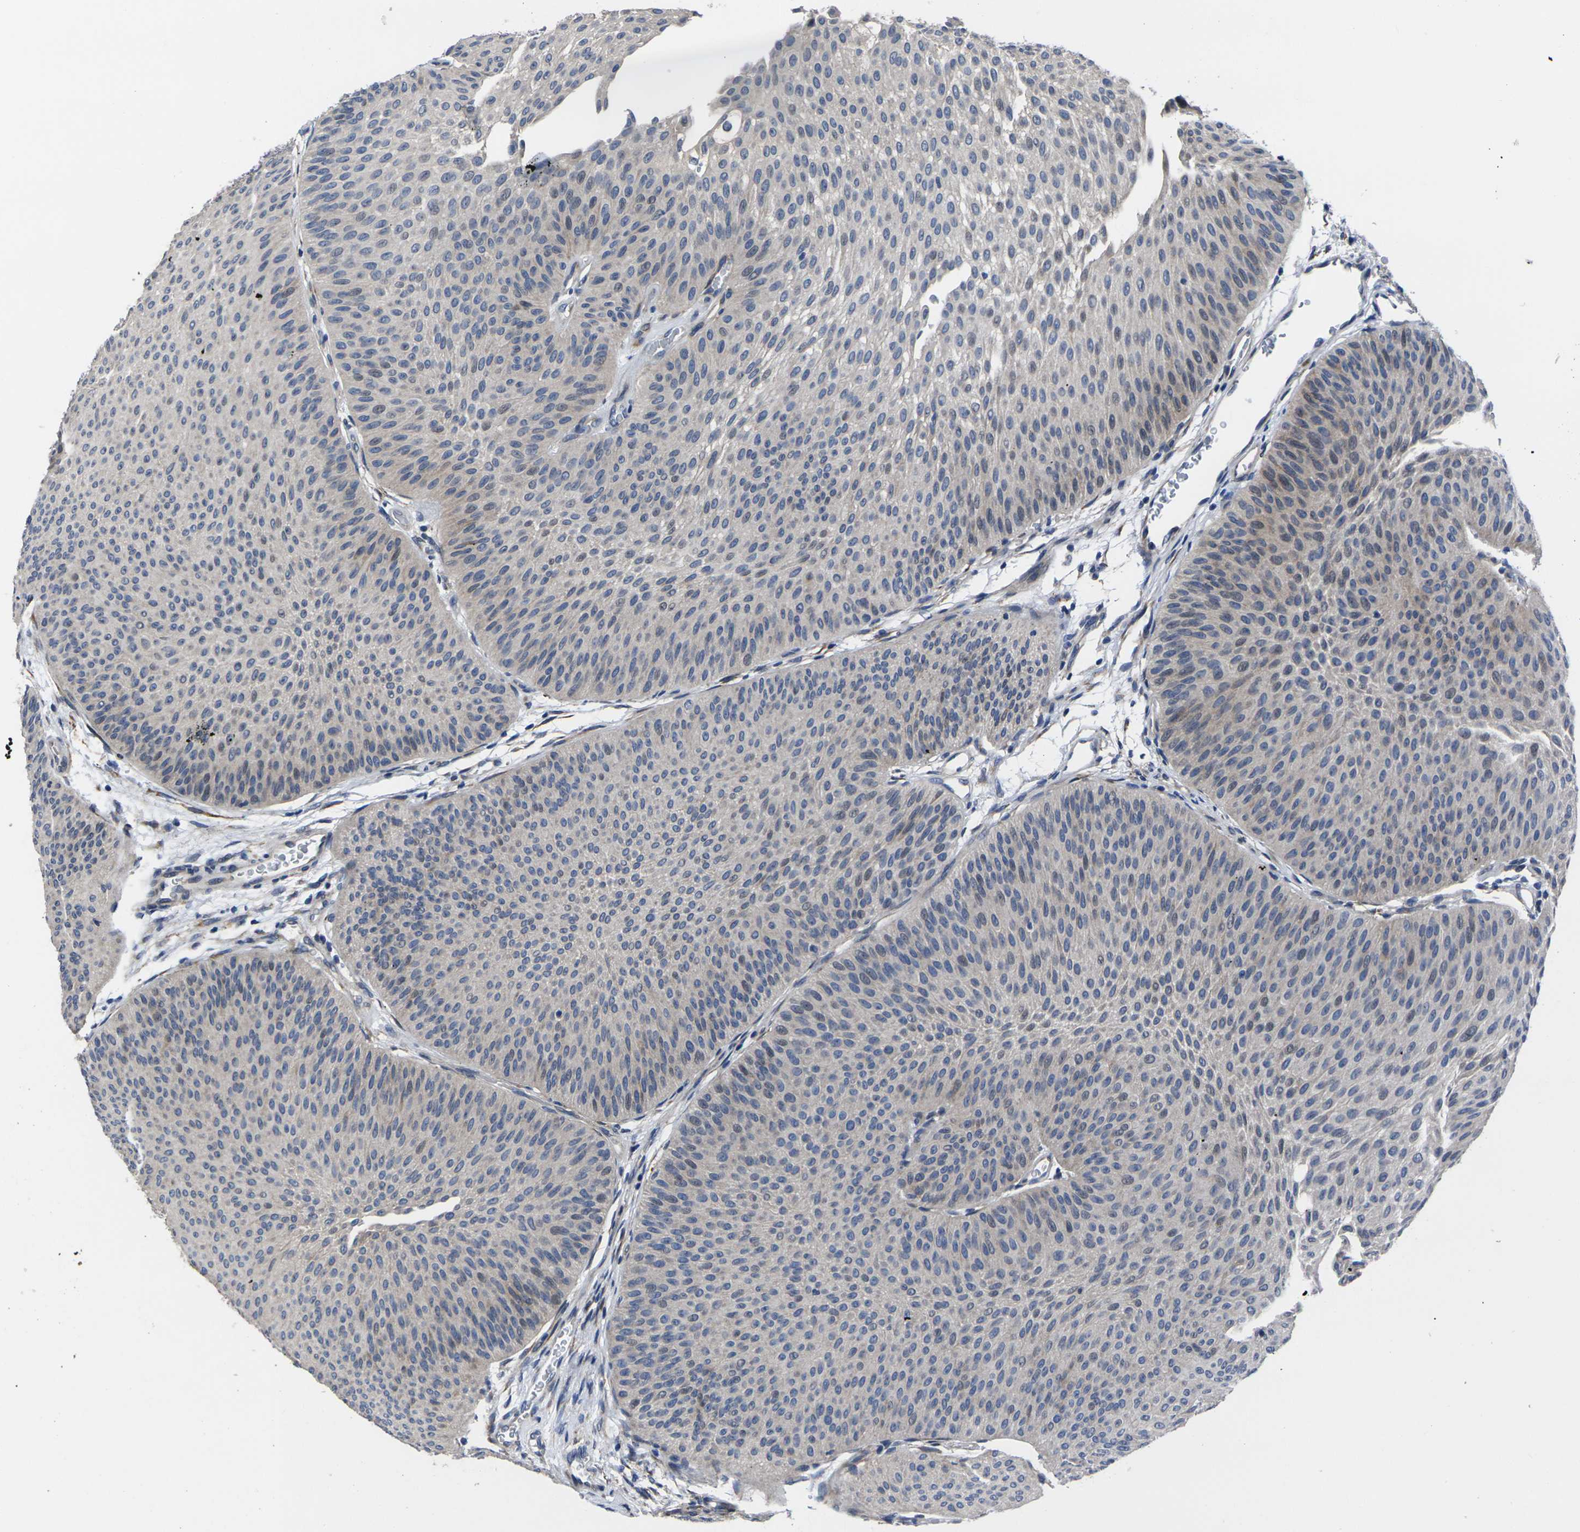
{"staining": {"intensity": "negative", "quantity": "none", "location": "none"}, "tissue": "urothelial cancer", "cell_type": "Tumor cells", "image_type": "cancer", "snomed": [{"axis": "morphology", "description": "Urothelial carcinoma, Low grade"}, {"axis": "topography", "description": "Urinary bladder"}], "caption": "Tumor cells are negative for protein expression in human urothelial carcinoma (low-grade).", "gene": "CYP2C8", "patient": {"sex": "female", "age": 60}}